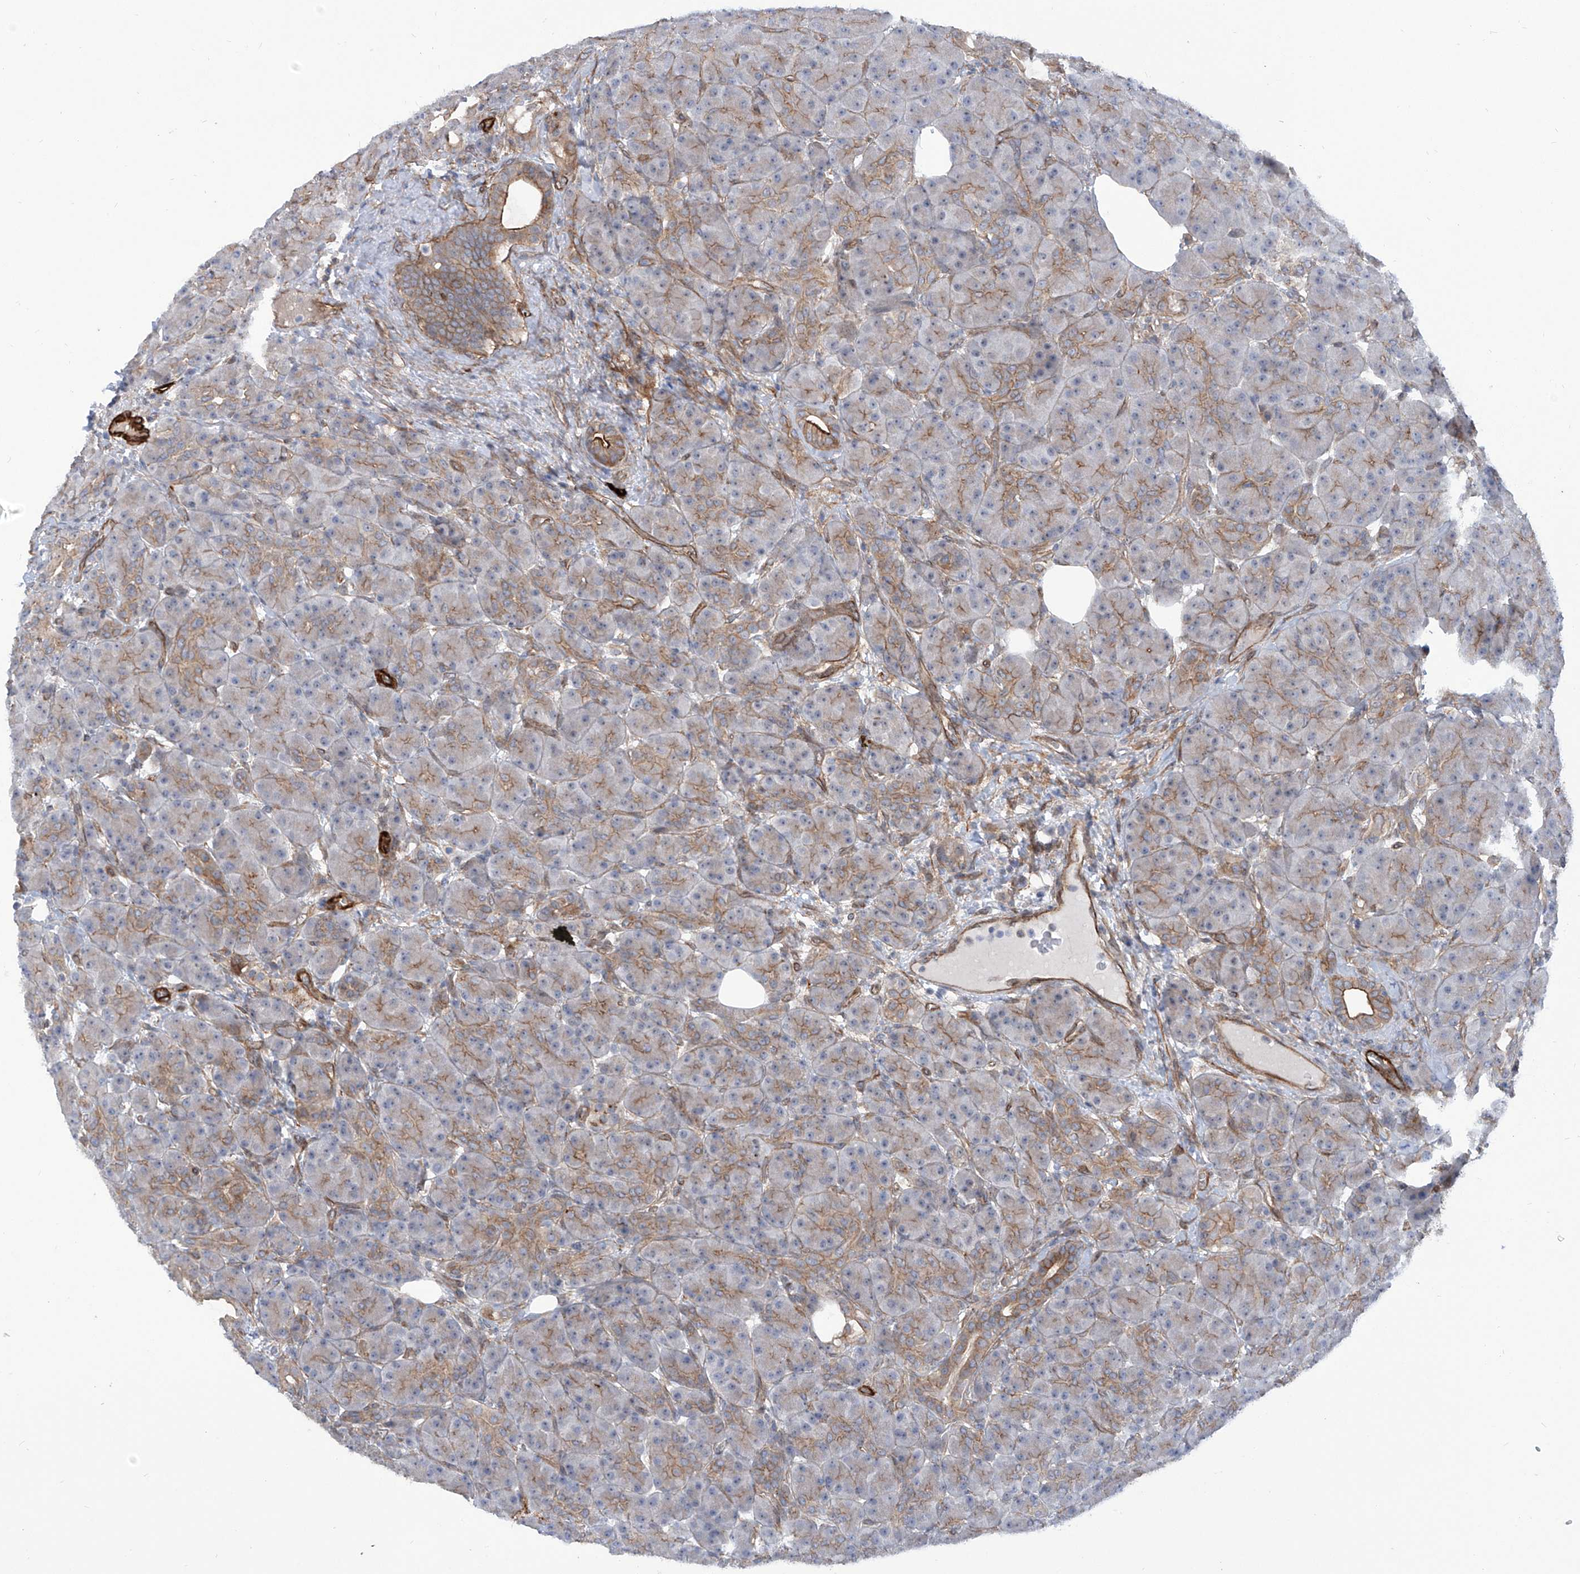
{"staining": {"intensity": "moderate", "quantity": "25%-75%", "location": "cytoplasmic/membranous"}, "tissue": "pancreas", "cell_type": "Exocrine glandular cells", "image_type": "normal", "snomed": [{"axis": "morphology", "description": "Normal tissue, NOS"}, {"axis": "topography", "description": "Pancreas"}], "caption": "Immunohistochemical staining of normal pancreas exhibits moderate cytoplasmic/membranous protein staining in approximately 25%-75% of exocrine glandular cells.", "gene": "ZNF490", "patient": {"sex": "male", "age": 63}}